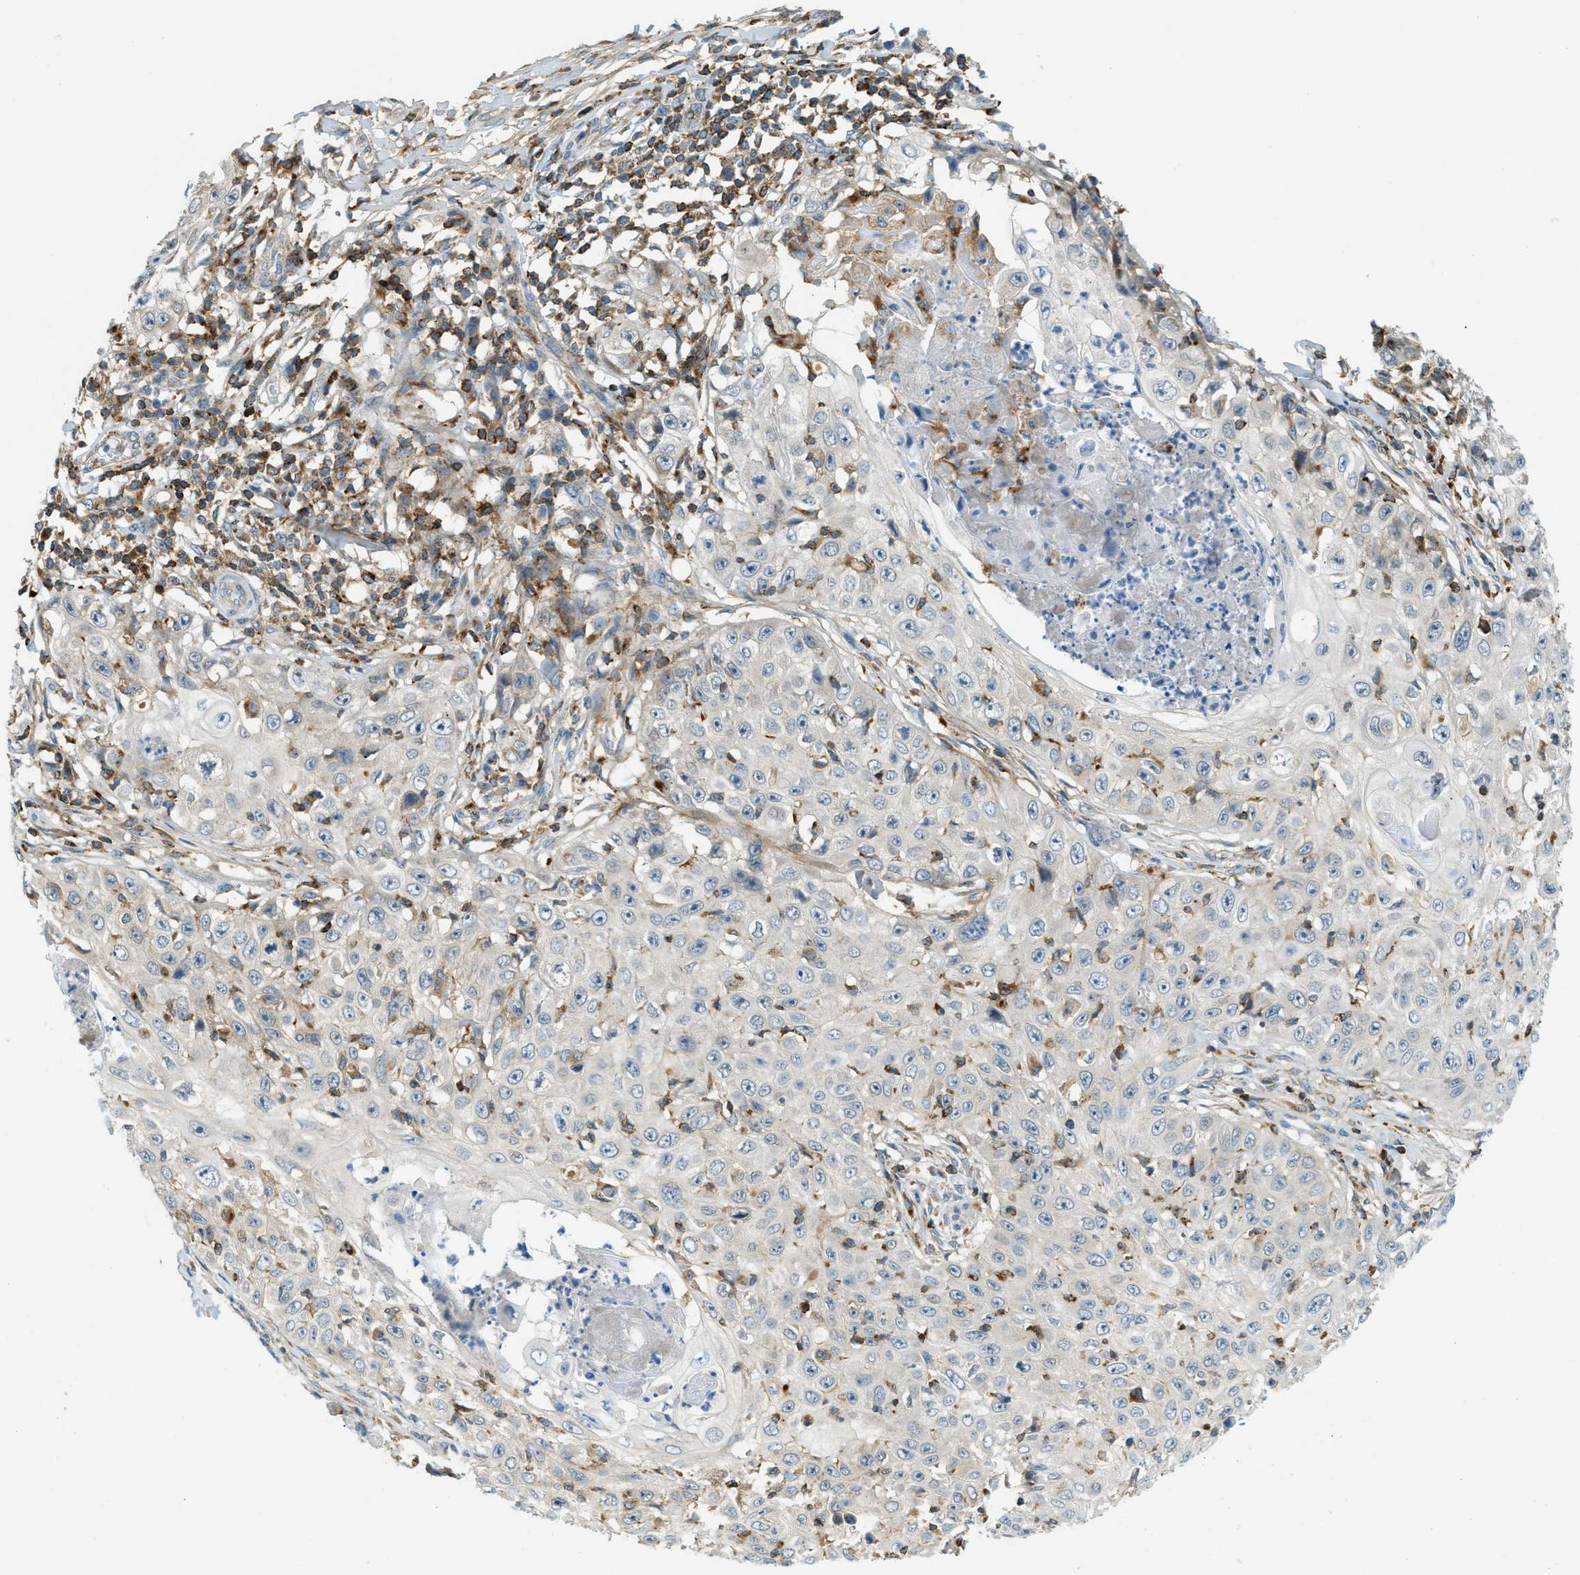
{"staining": {"intensity": "negative", "quantity": "none", "location": "none"}, "tissue": "skin cancer", "cell_type": "Tumor cells", "image_type": "cancer", "snomed": [{"axis": "morphology", "description": "Squamous cell carcinoma, NOS"}, {"axis": "topography", "description": "Skin"}], "caption": "The IHC photomicrograph has no significant positivity in tumor cells of skin cancer (squamous cell carcinoma) tissue.", "gene": "PLBD2", "patient": {"sex": "male", "age": 86}}